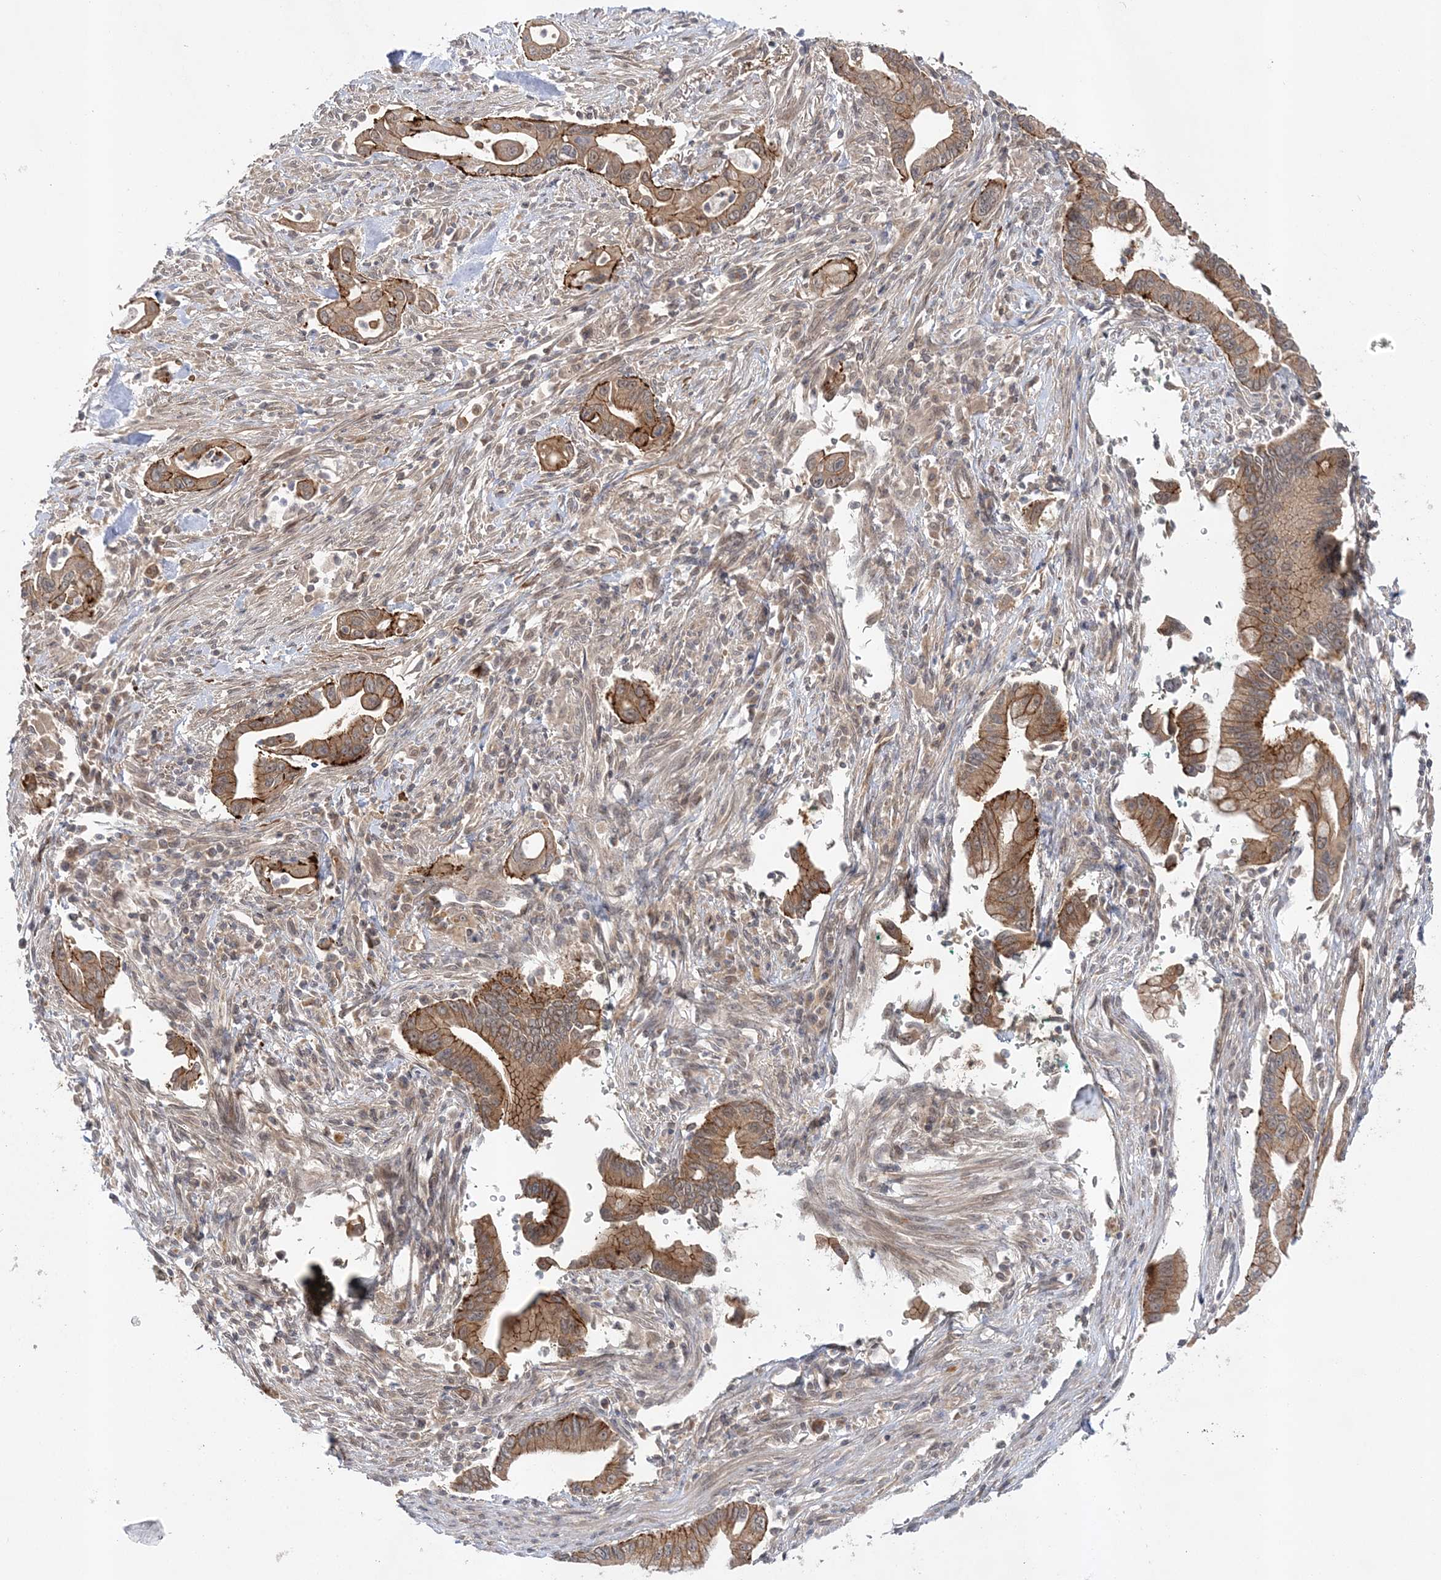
{"staining": {"intensity": "moderate", "quantity": ">75%", "location": "cytoplasmic/membranous"}, "tissue": "pancreatic cancer", "cell_type": "Tumor cells", "image_type": "cancer", "snomed": [{"axis": "morphology", "description": "Adenocarcinoma, NOS"}, {"axis": "topography", "description": "Pancreas"}], "caption": "This is an image of IHC staining of adenocarcinoma (pancreatic), which shows moderate expression in the cytoplasmic/membranous of tumor cells.", "gene": "MMADHC", "patient": {"sex": "male", "age": 78}}